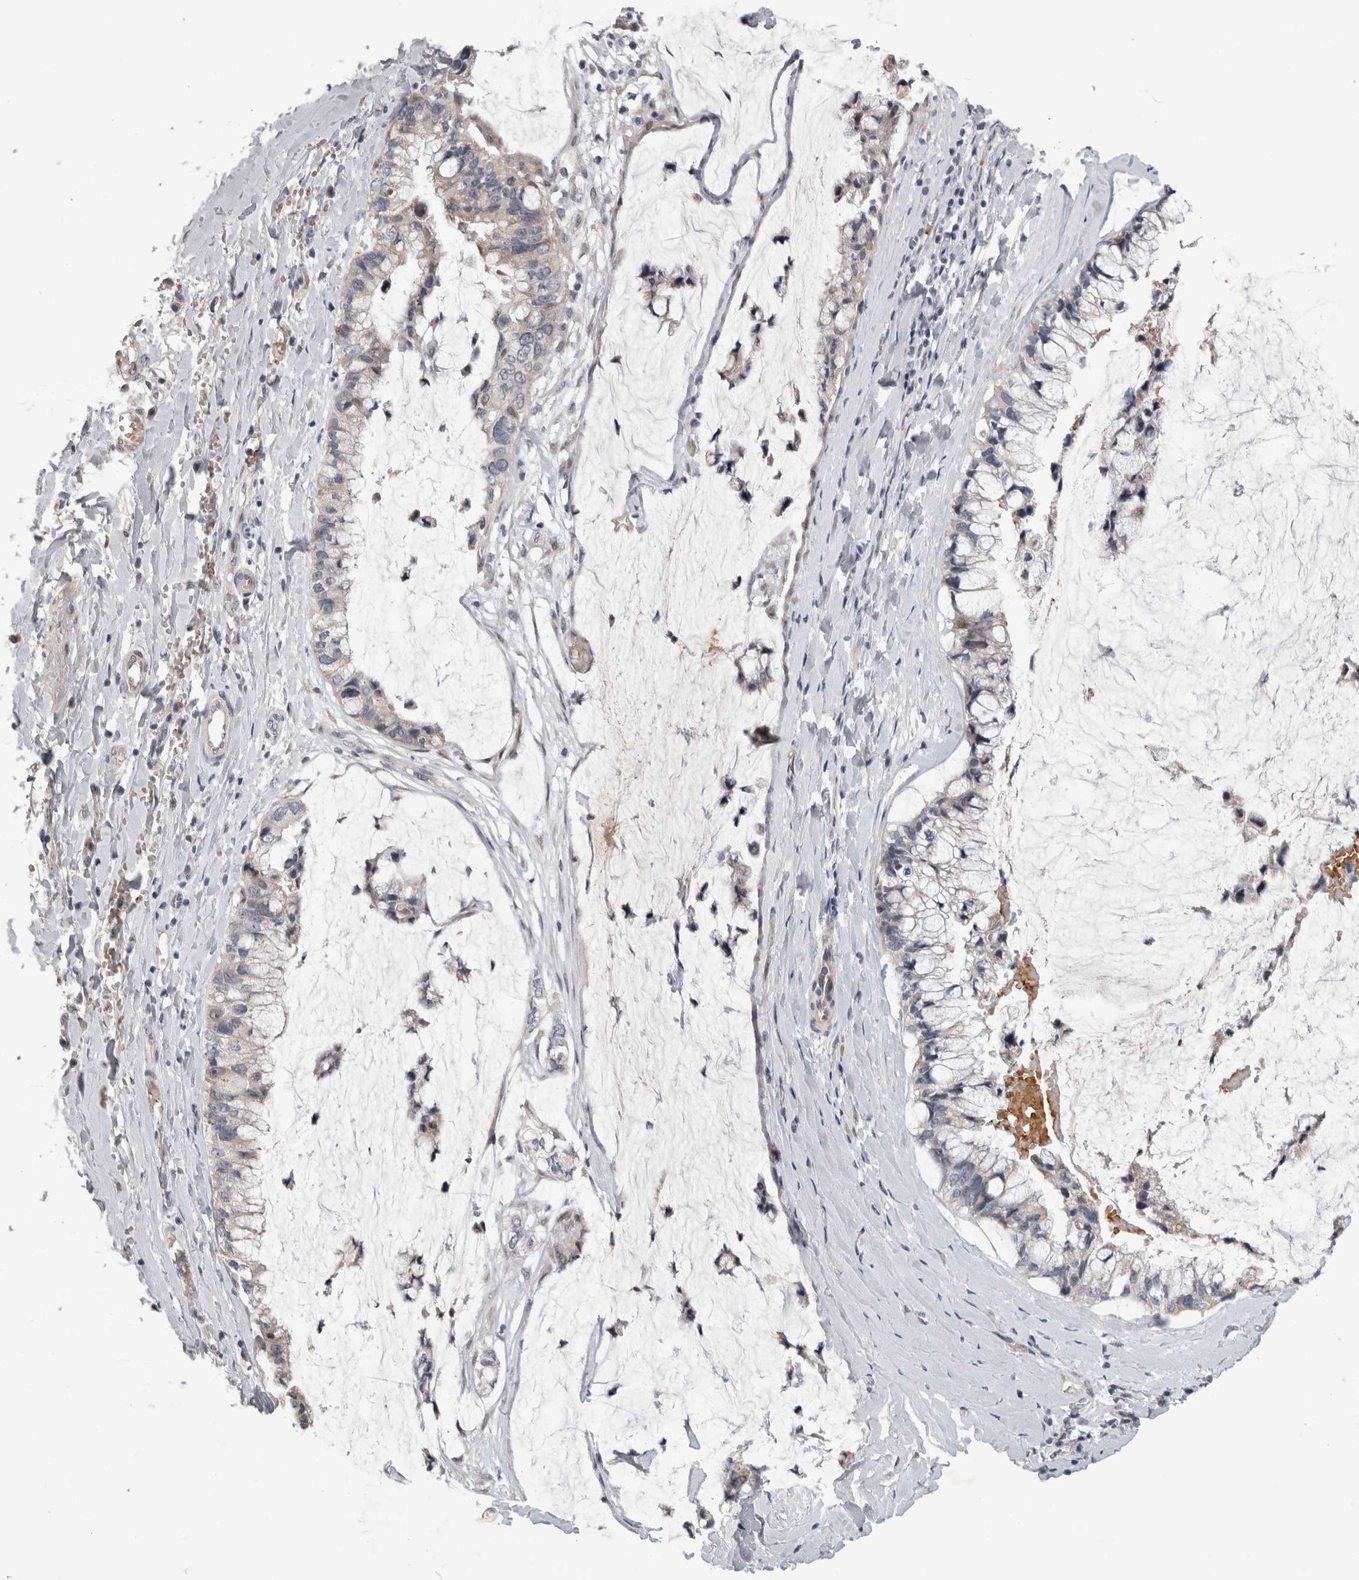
{"staining": {"intensity": "weak", "quantity": "<25%", "location": "cytoplasmic/membranous"}, "tissue": "ovarian cancer", "cell_type": "Tumor cells", "image_type": "cancer", "snomed": [{"axis": "morphology", "description": "Cystadenocarcinoma, mucinous, NOS"}, {"axis": "topography", "description": "Ovary"}], "caption": "Immunohistochemical staining of human ovarian cancer (mucinous cystadenocarcinoma) demonstrates no significant positivity in tumor cells.", "gene": "IFI44", "patient": {"sex": "female", "age": 39}}